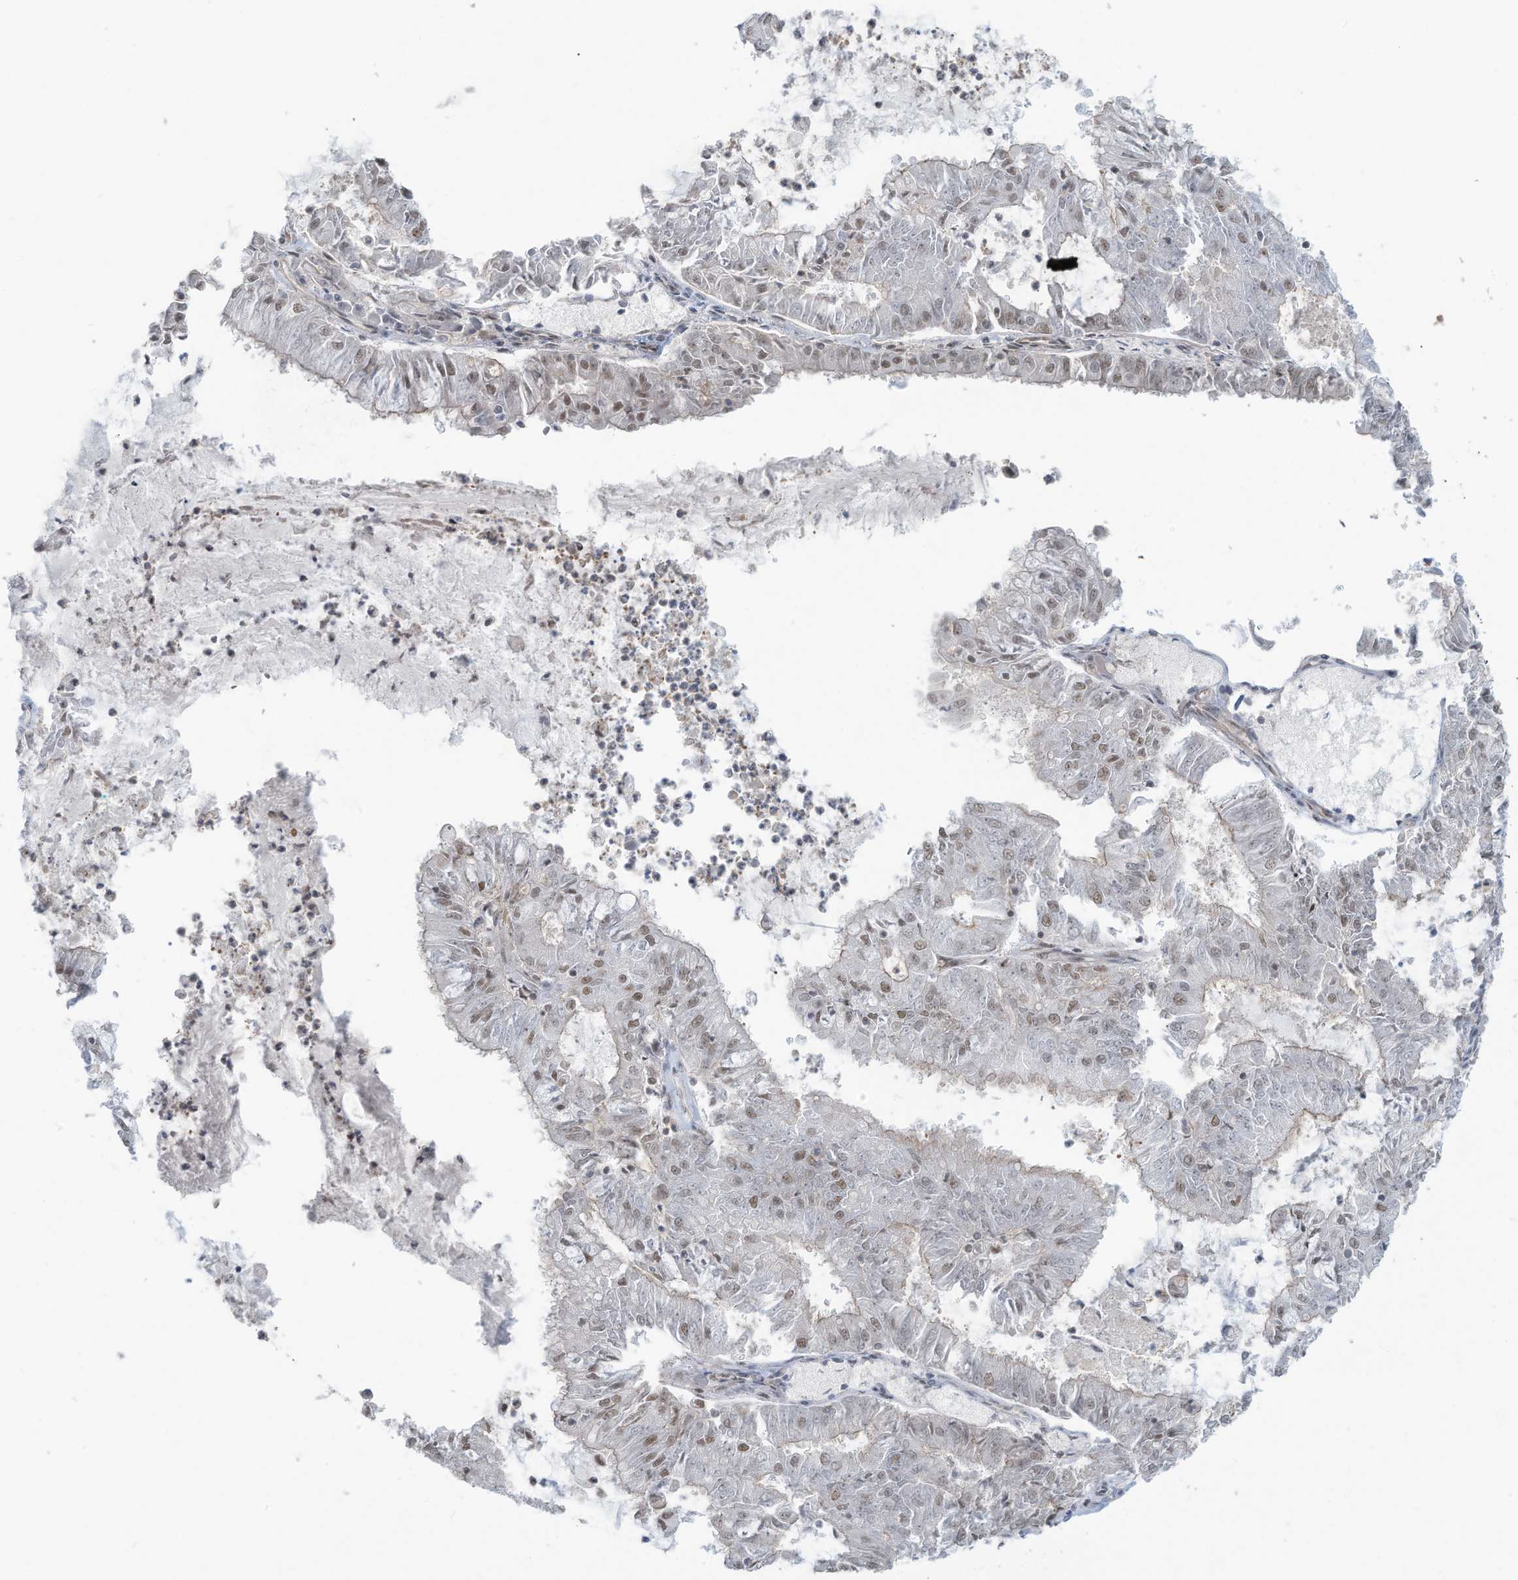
{"staining": {"intensity": "moderate", "quantity": "<25%", "location": "nuclear"}, "tissue": "endometrial cancer", "cell_type": "Tumor cells", "image_type": "cancer", "snomed": [{"axis": "morphology", "description": "Adenocarcinoma, NOS"}, {"axis": "topography", "description": "Endometrium"}], "caption": "Protein staining reveals moderate nuclear expression in approximately <25% of tumor cells in endometrial cancer.", "gene": "DBR1", "patient": {"sex": "female", "age": 57}}